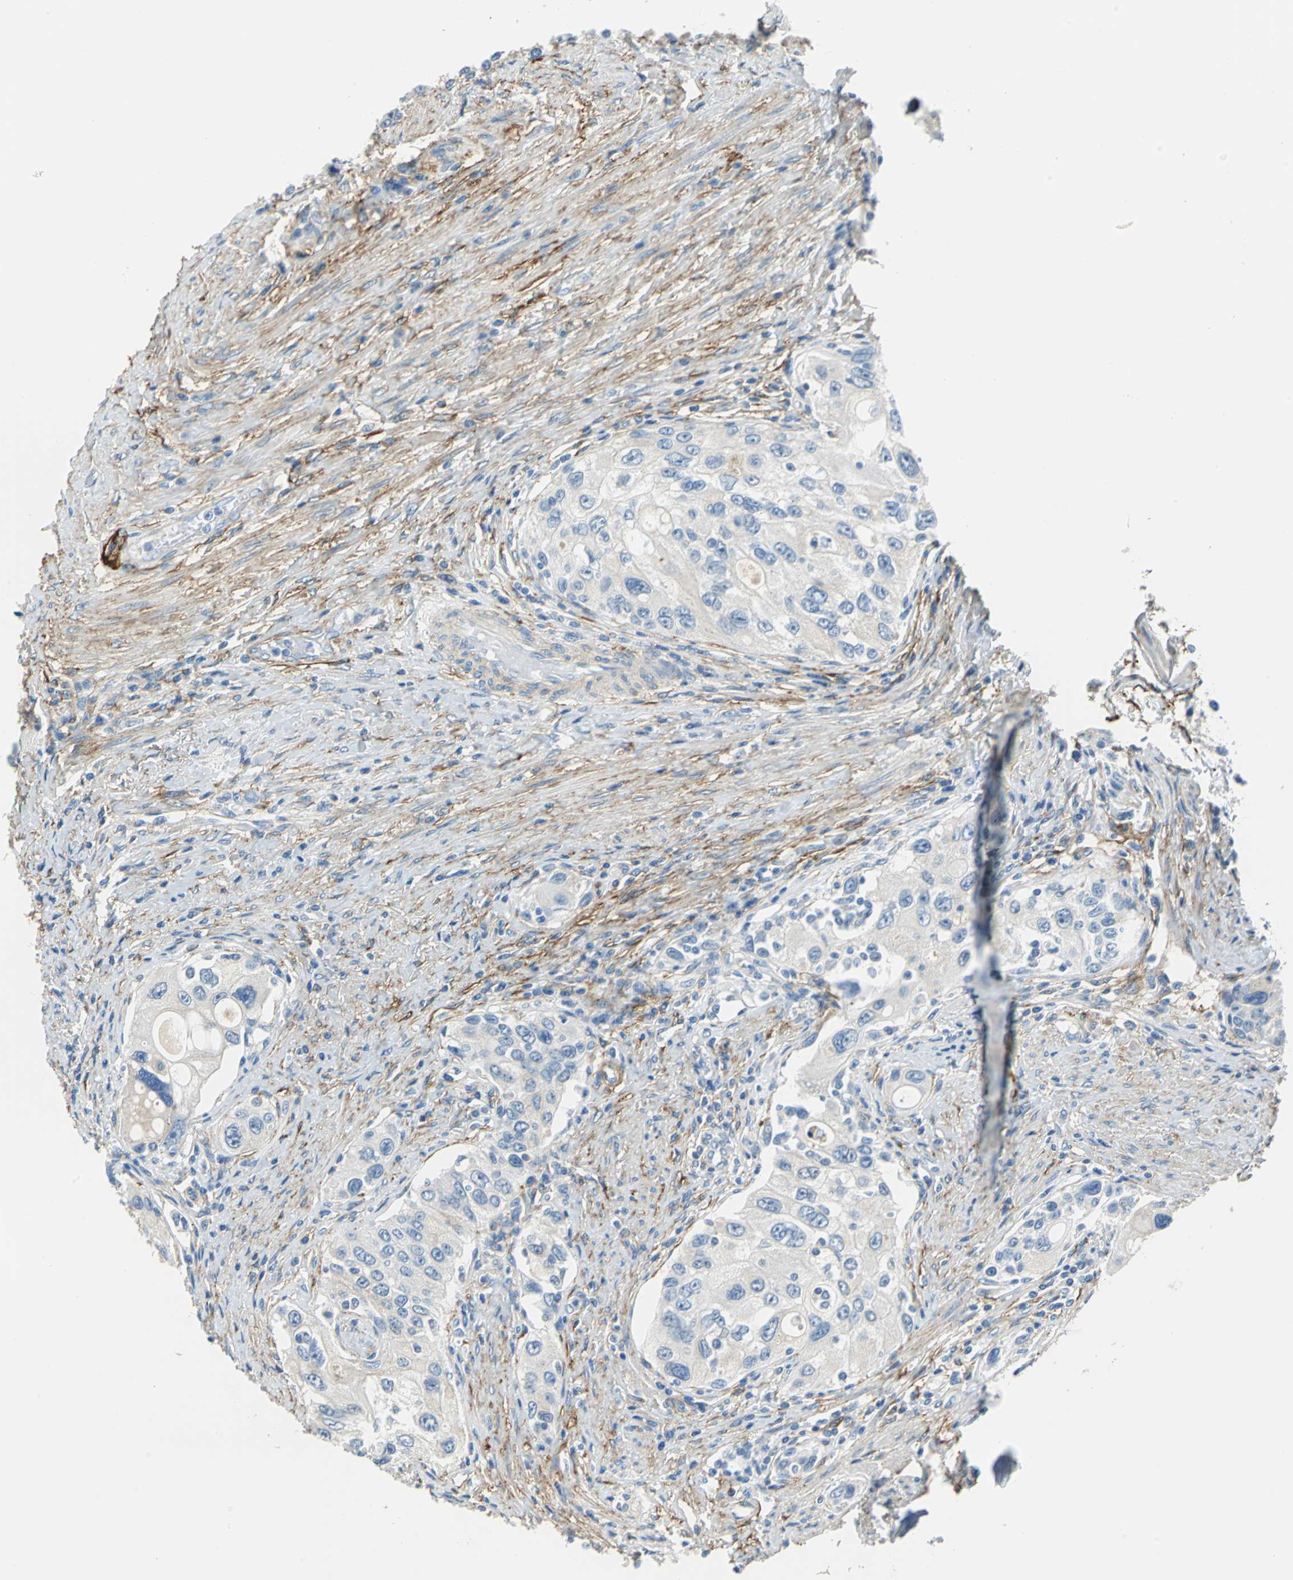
{"staining": {"intensity": "negative", "quantity": "none", "location": "none"}, "tissue": "urothelial cancer", "cell_type": "Tumor cells", "image_type": "cancer", "snomed": [{"axis": "morphology", "description": "Urothelial carcinoma, High grade"}, {"axis": "topography", "description": "Urinary bladder"}], "caption": "The immunohistochemistry (IHC) micrograph has no significant staining in tumor cells of urothelial carcinoma (high-grade) tissue.", "gene": "AKAP12", "patient": {"sex": "female", "age": 56}}